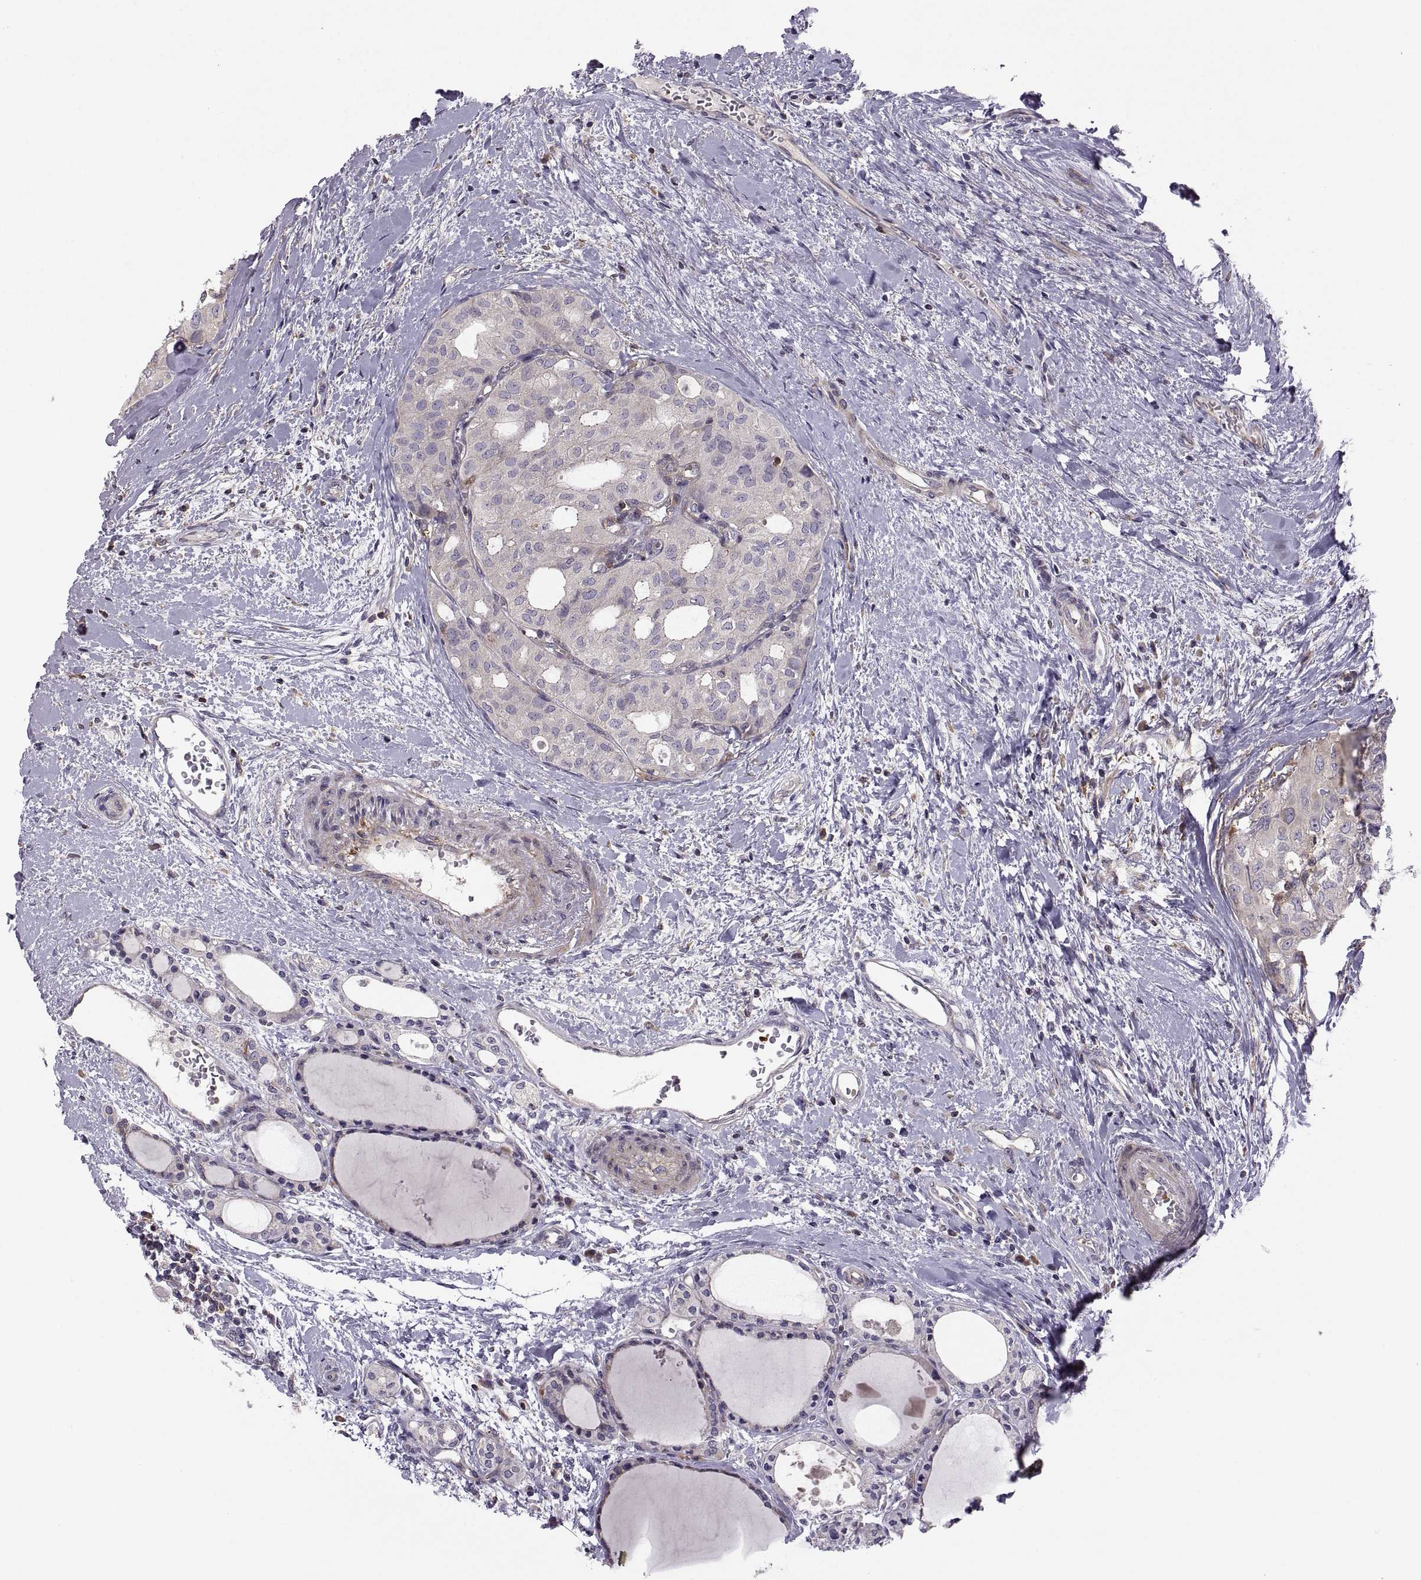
{"staining": {"intensity": "negative", "quantity": "none", "location": "none"}, "tissue": "thyroid cancer", "cell_type": "Tumor cells", "image_type": "cancer", "snomed": [{"axis": "morphology", "description": "Follicular adenoma carcinoma, NOS"}, {"axis": "topography", "description": "Thyroid gland"}], "caption": "High power microscopy histopathology image of an immunohistochemistry image of thyroid follicular adenoma carcinoma, revealing no significant staining in tumor cells.", "gene": "SPATA32", "patient": {"sex": "male", "age": 75}}